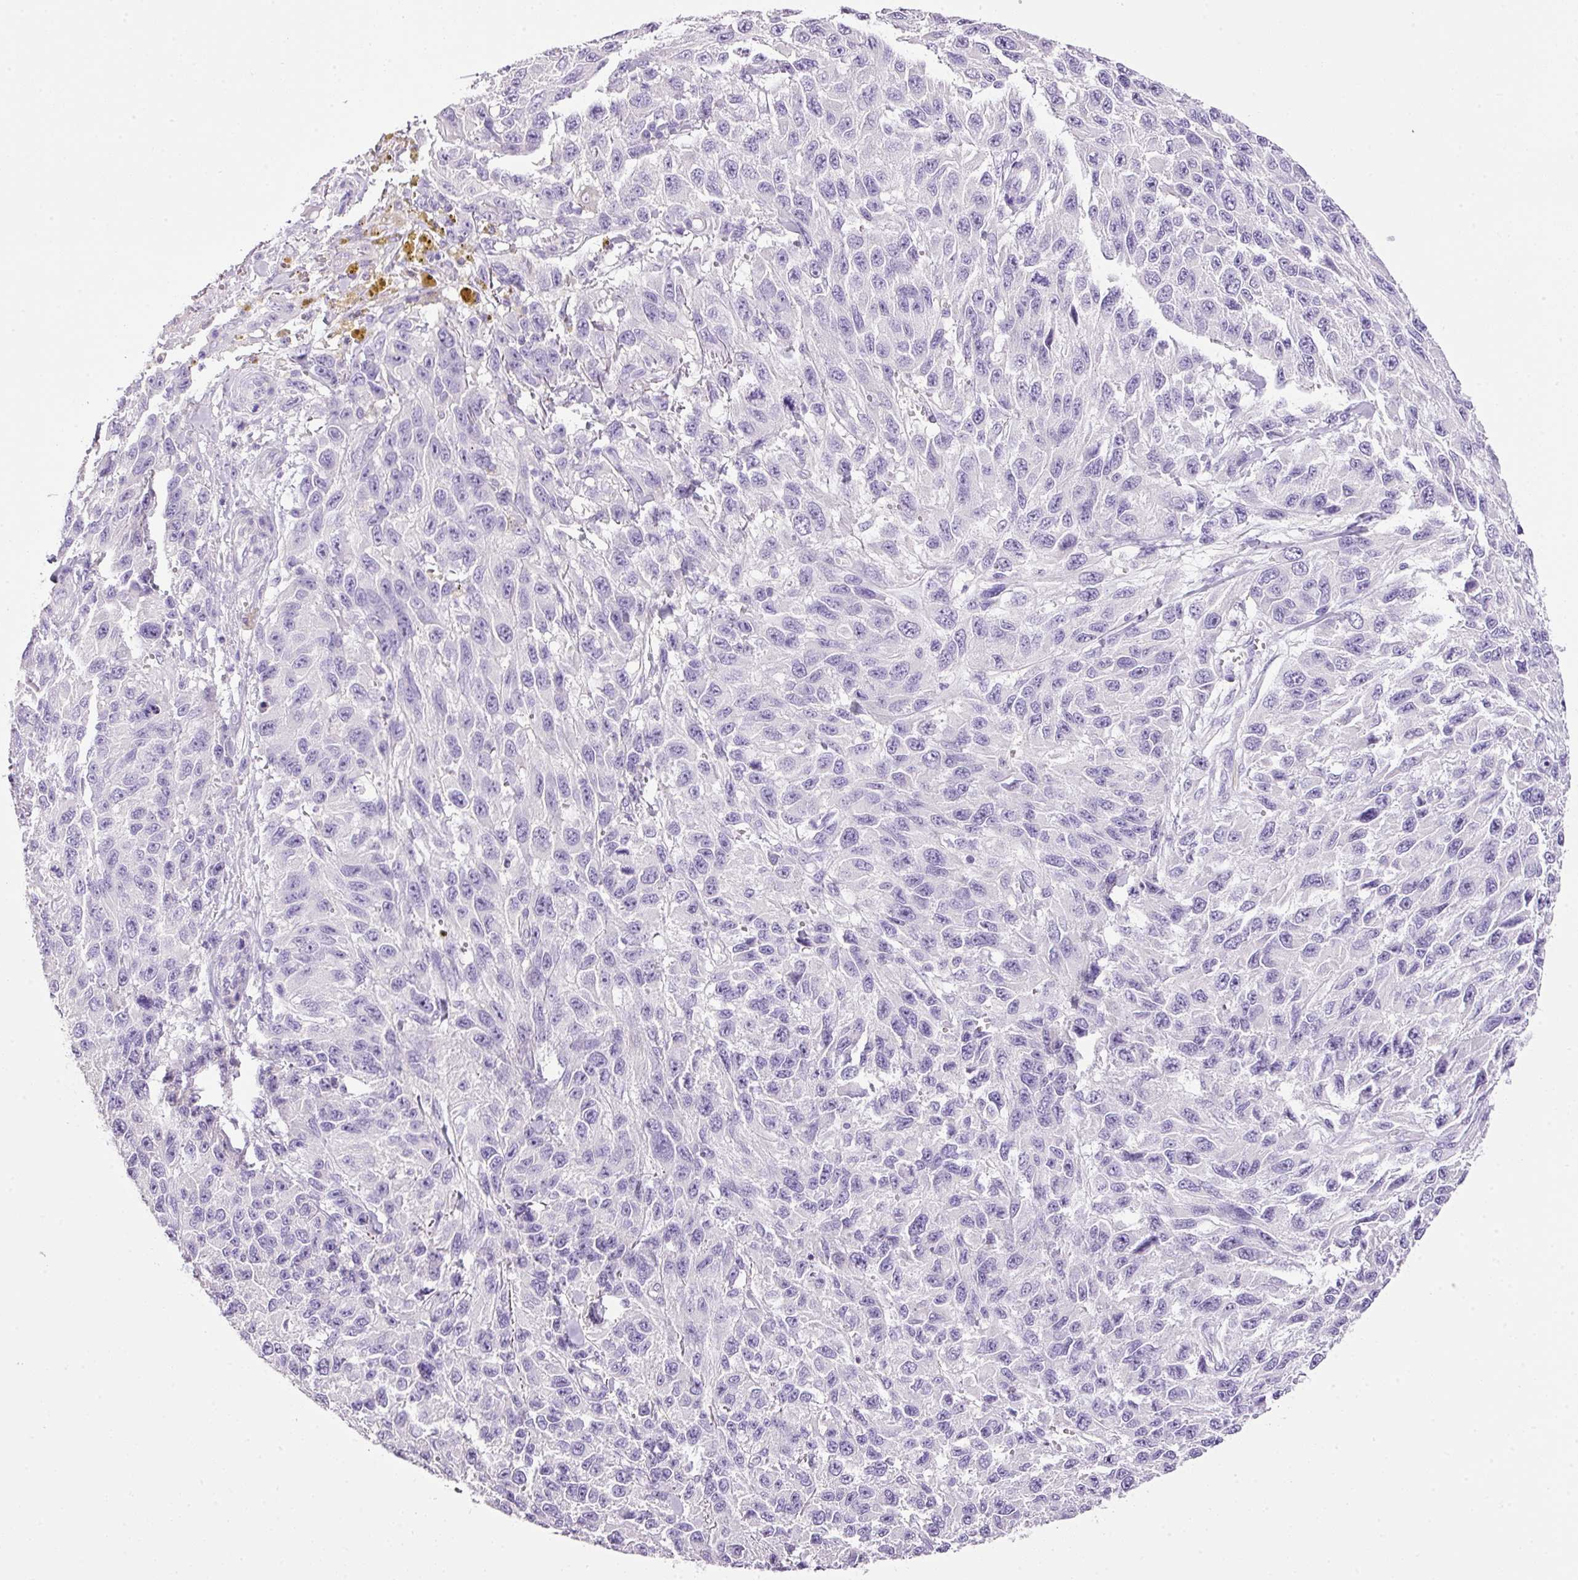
{"staining": {"intensity": "negative", "quantity": "none", "location": "none"}, "tissue": "melanoma", "cell_type": "Tumor cells", "image_type": "cancer", "snomed": [{"axis": "morphology", "description": "Malignant melanoma, NOS"}, {"axis": "topography", "description": "Skin"}], "caption": "Immunohistochemistry (IHC) micrograph of neoplastic tissue: melanoma stained with DAB displays no significant protein positivity in tumor cells.", "gene": "BSND", "patient": {"sex": "female", "age": 96}}